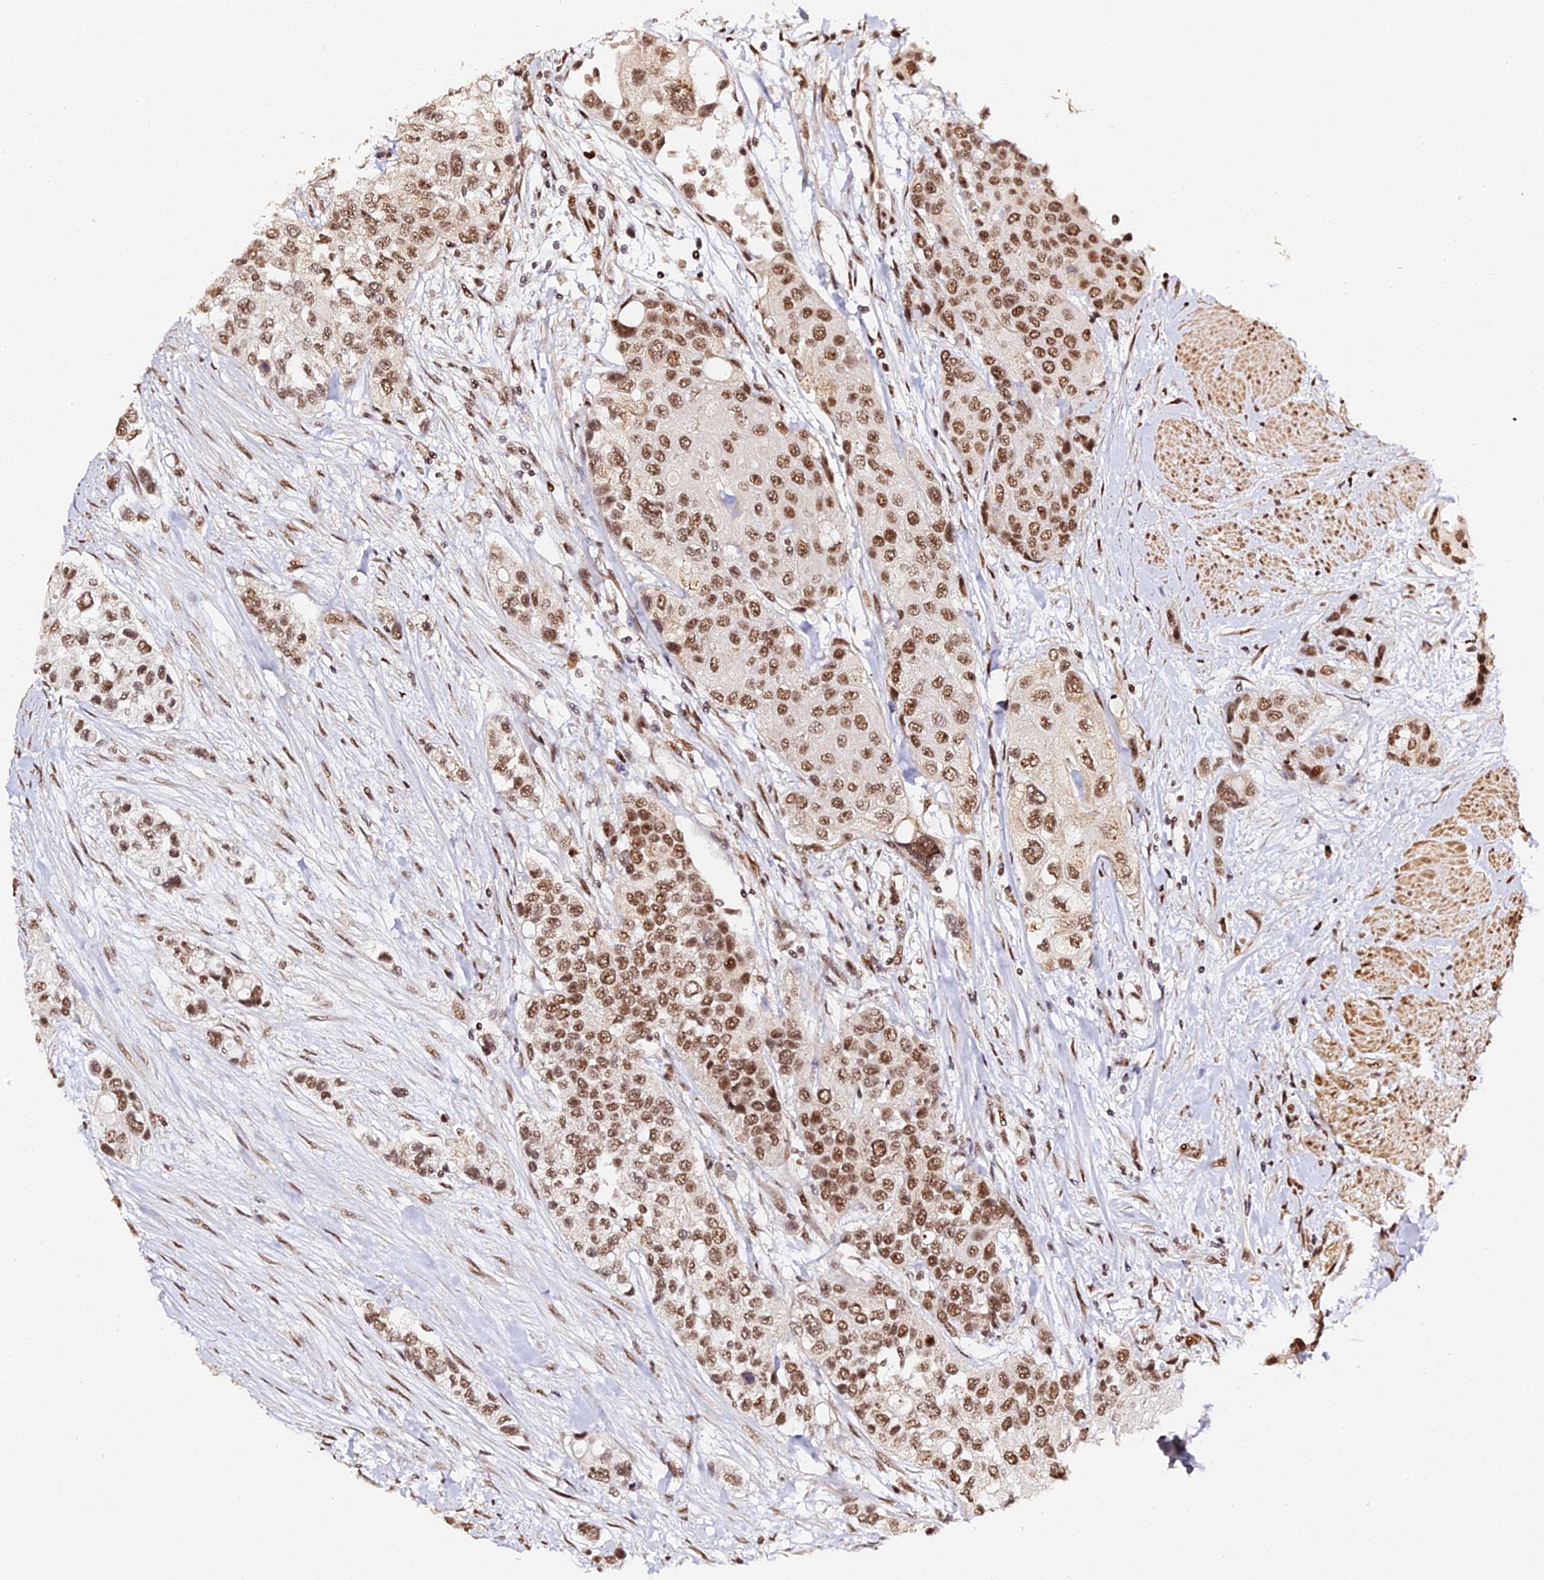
{"staining": {"intensity": "moderate", "quantity": ">75%", "location": "nuclear"}, "tissue": "urothelial cancer", "cell_type": "Tumor cells", "image_type": "cancer", "snomed": [{"axis": "morphology", "description": "Normal tissue, NOS"}, {"axis": "morphology", "description": "Urothelial carcinoma, High grade"}, {"axis": "topography", "description": "Vascular tissue"}, {"axis": "topography", "description": "Urinary bladder"}], "caption": "A brown stain shows moderate nuclear staining of a protein in human urothelial cancer tumor cells.", "gene": "MCRS1", "patient": {"sex": "female", "age": 56}}